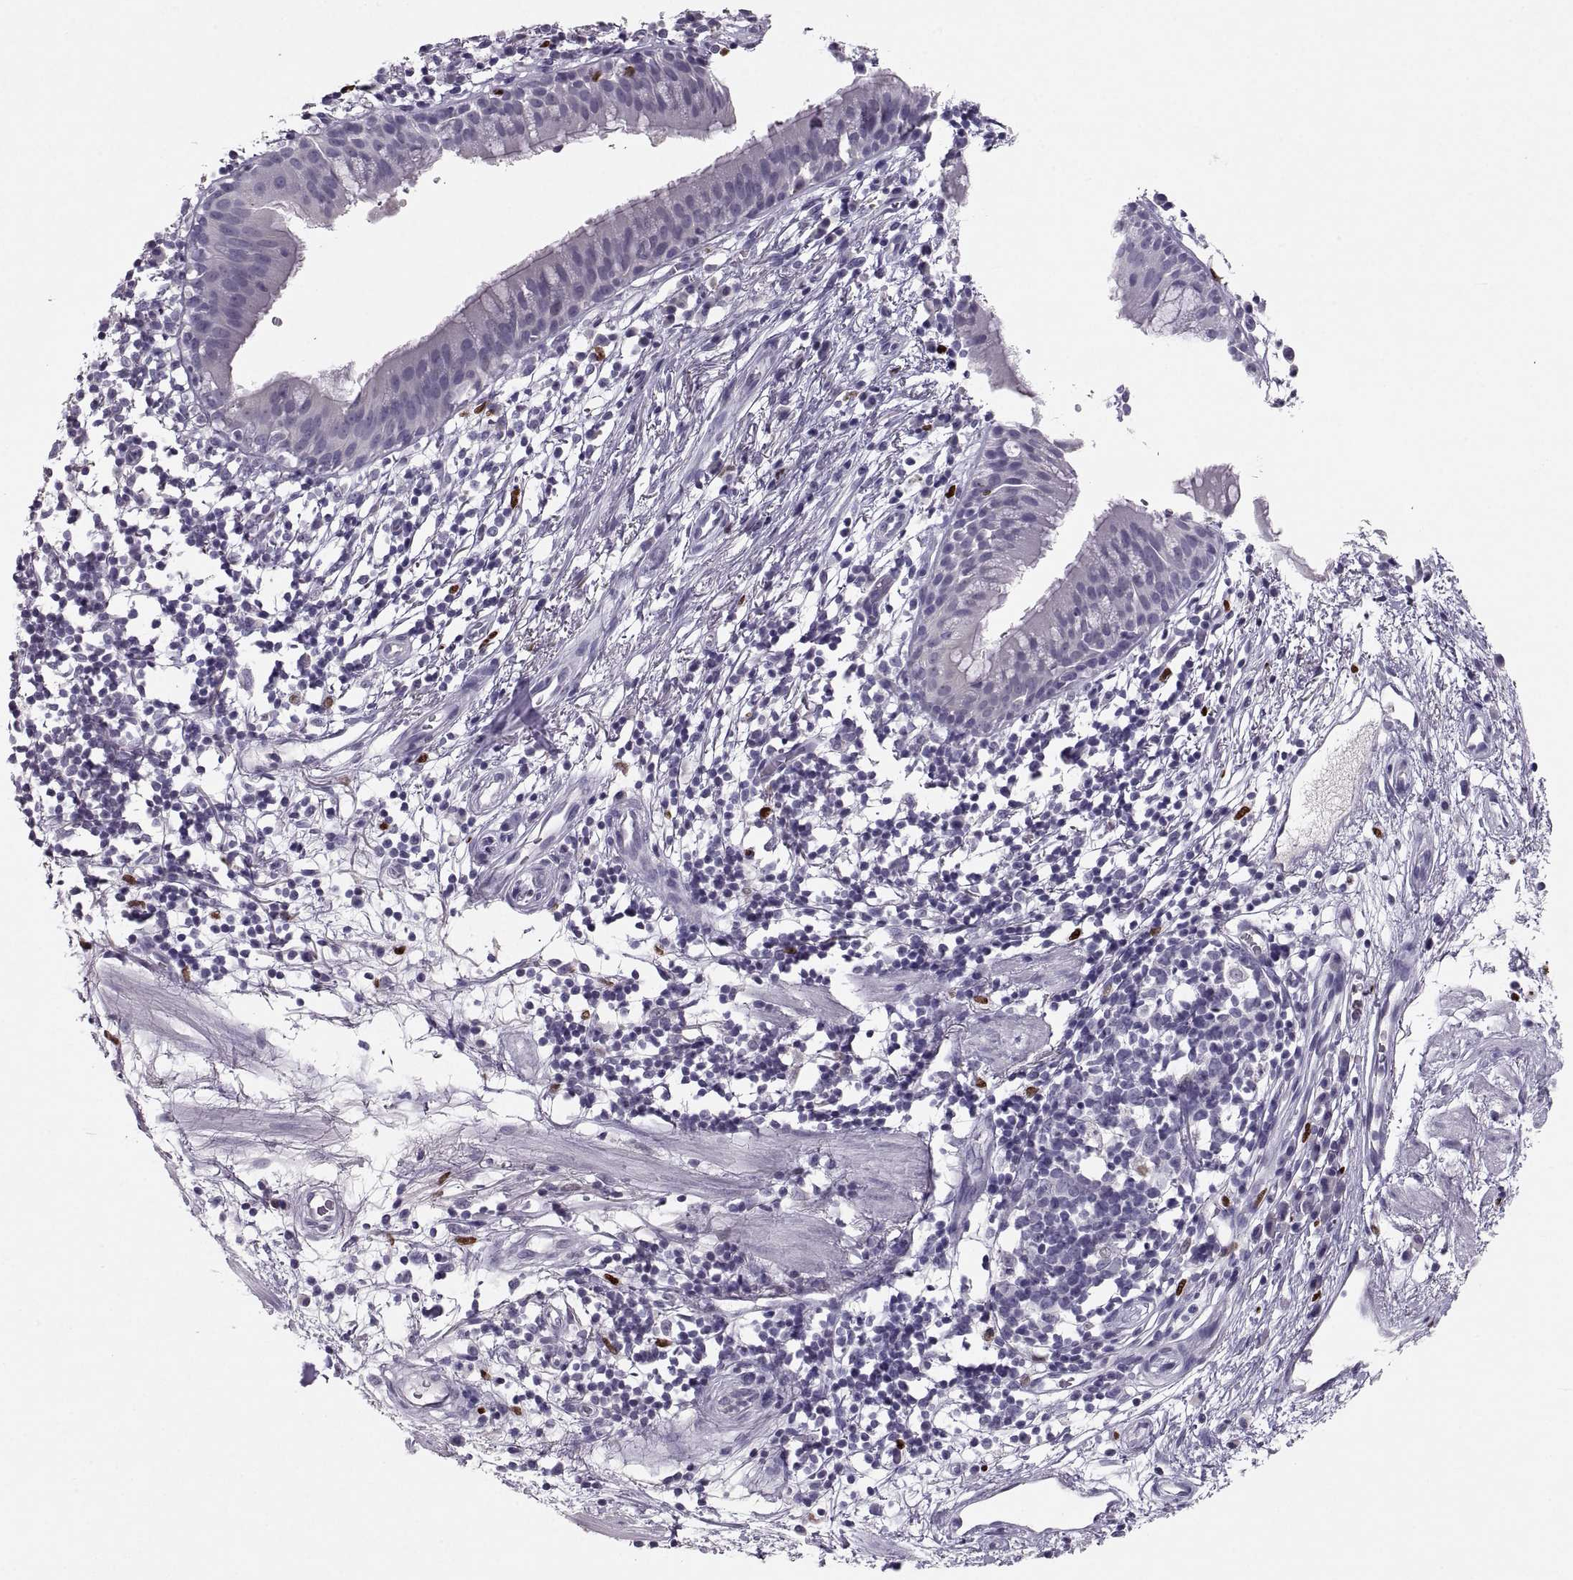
{"staining": {"intensity": "negative", "quantity": "none", "location": "none"}, "tissue": "bronchus", "cell_type": "Respiratory epithelial cells", "image_type": "normal", "snomed": [{"axis": "morphology", "description": "Normal tissue, NOS"}, {"axis": "topography", "description": "Cartilage tissue"}, {"axis": "topography", "description": "Bronchus"}], "caption": "Protein analysis of normal bronchus demonstrates no significant expression in respiratory epithelial cells. Brightfield microscopy of immunohistochemistry (IHC) stained with DAB (brown) and hematoxylin (blue), captured at high magnification.", "gene": "SOX21", "patient": {"sex": "male", "age": 58}}